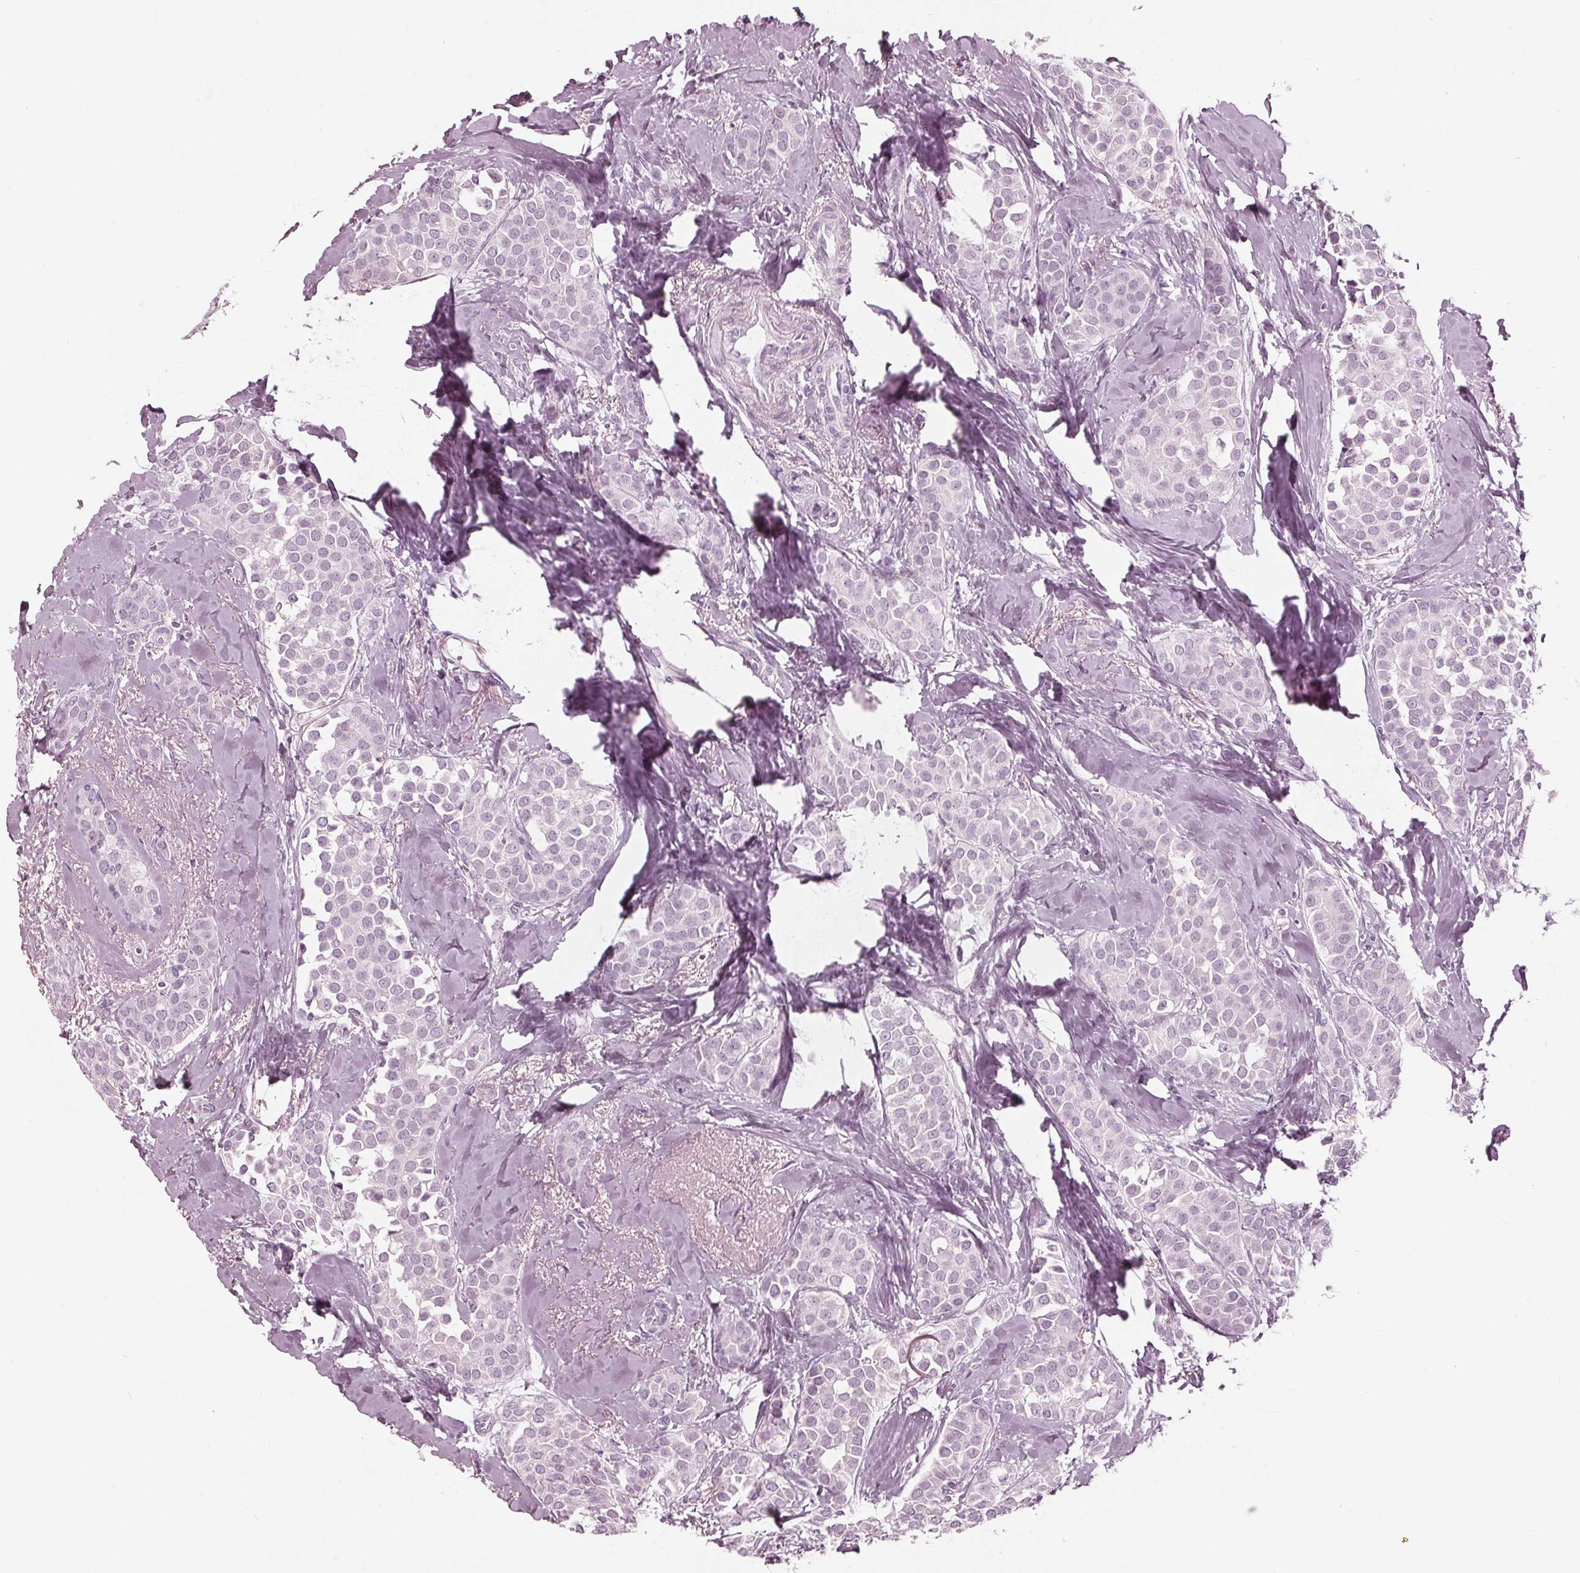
{"staining": {"intensity": "negative", "quantity": "none", "location": "none"}, "tissue": "breast cancer", "cell_type": "Tumor cells", "image_type": "cancer", "snomed": [{"axis": "morphology", "description": "Duct carcinoma"}, {"axis": "topography", "description": "Breast"}], "caption": "Tumor cells show no significant protein staining in breast cancer.", "gene": "KRT28", "patient": {"sex": "female", "age": 79}}